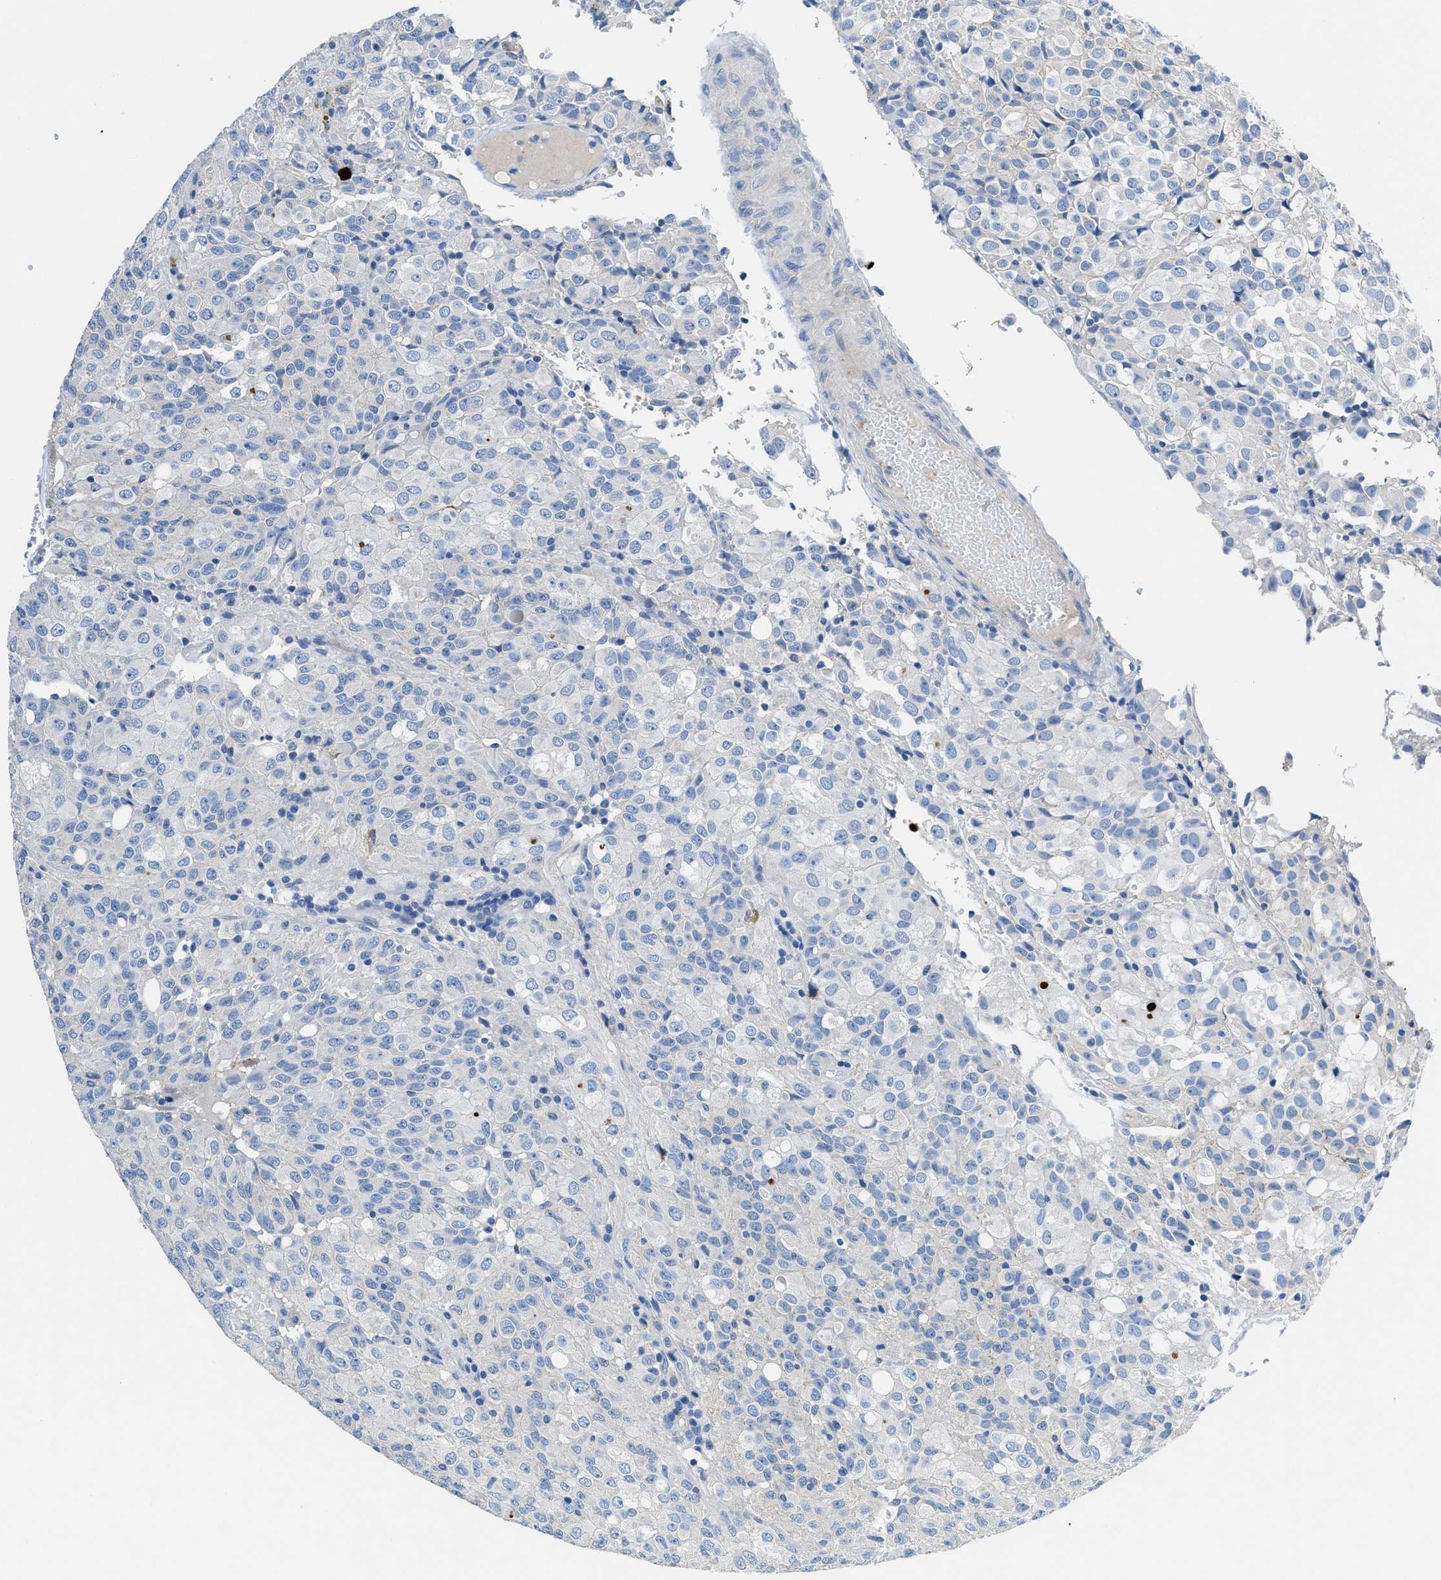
{"staining": {"intensity": "negative", "quantity": "none", "location": "none"}, "tissue": "glioma", "cell_type": "Tumor cells", "image_type": "cancer", "snomed": [{"axis": "morphology", "description": "Glioma, malignant, High grade"}, {"axis": "topography", "description": "Brain"}], "caption": "Histopathology image shows no protein expression in tumor cells of glioma tissue. Nuclei are stained in blue.", "gene": "SLC10A6", "patient": {"sex": "male", "age": 32}}